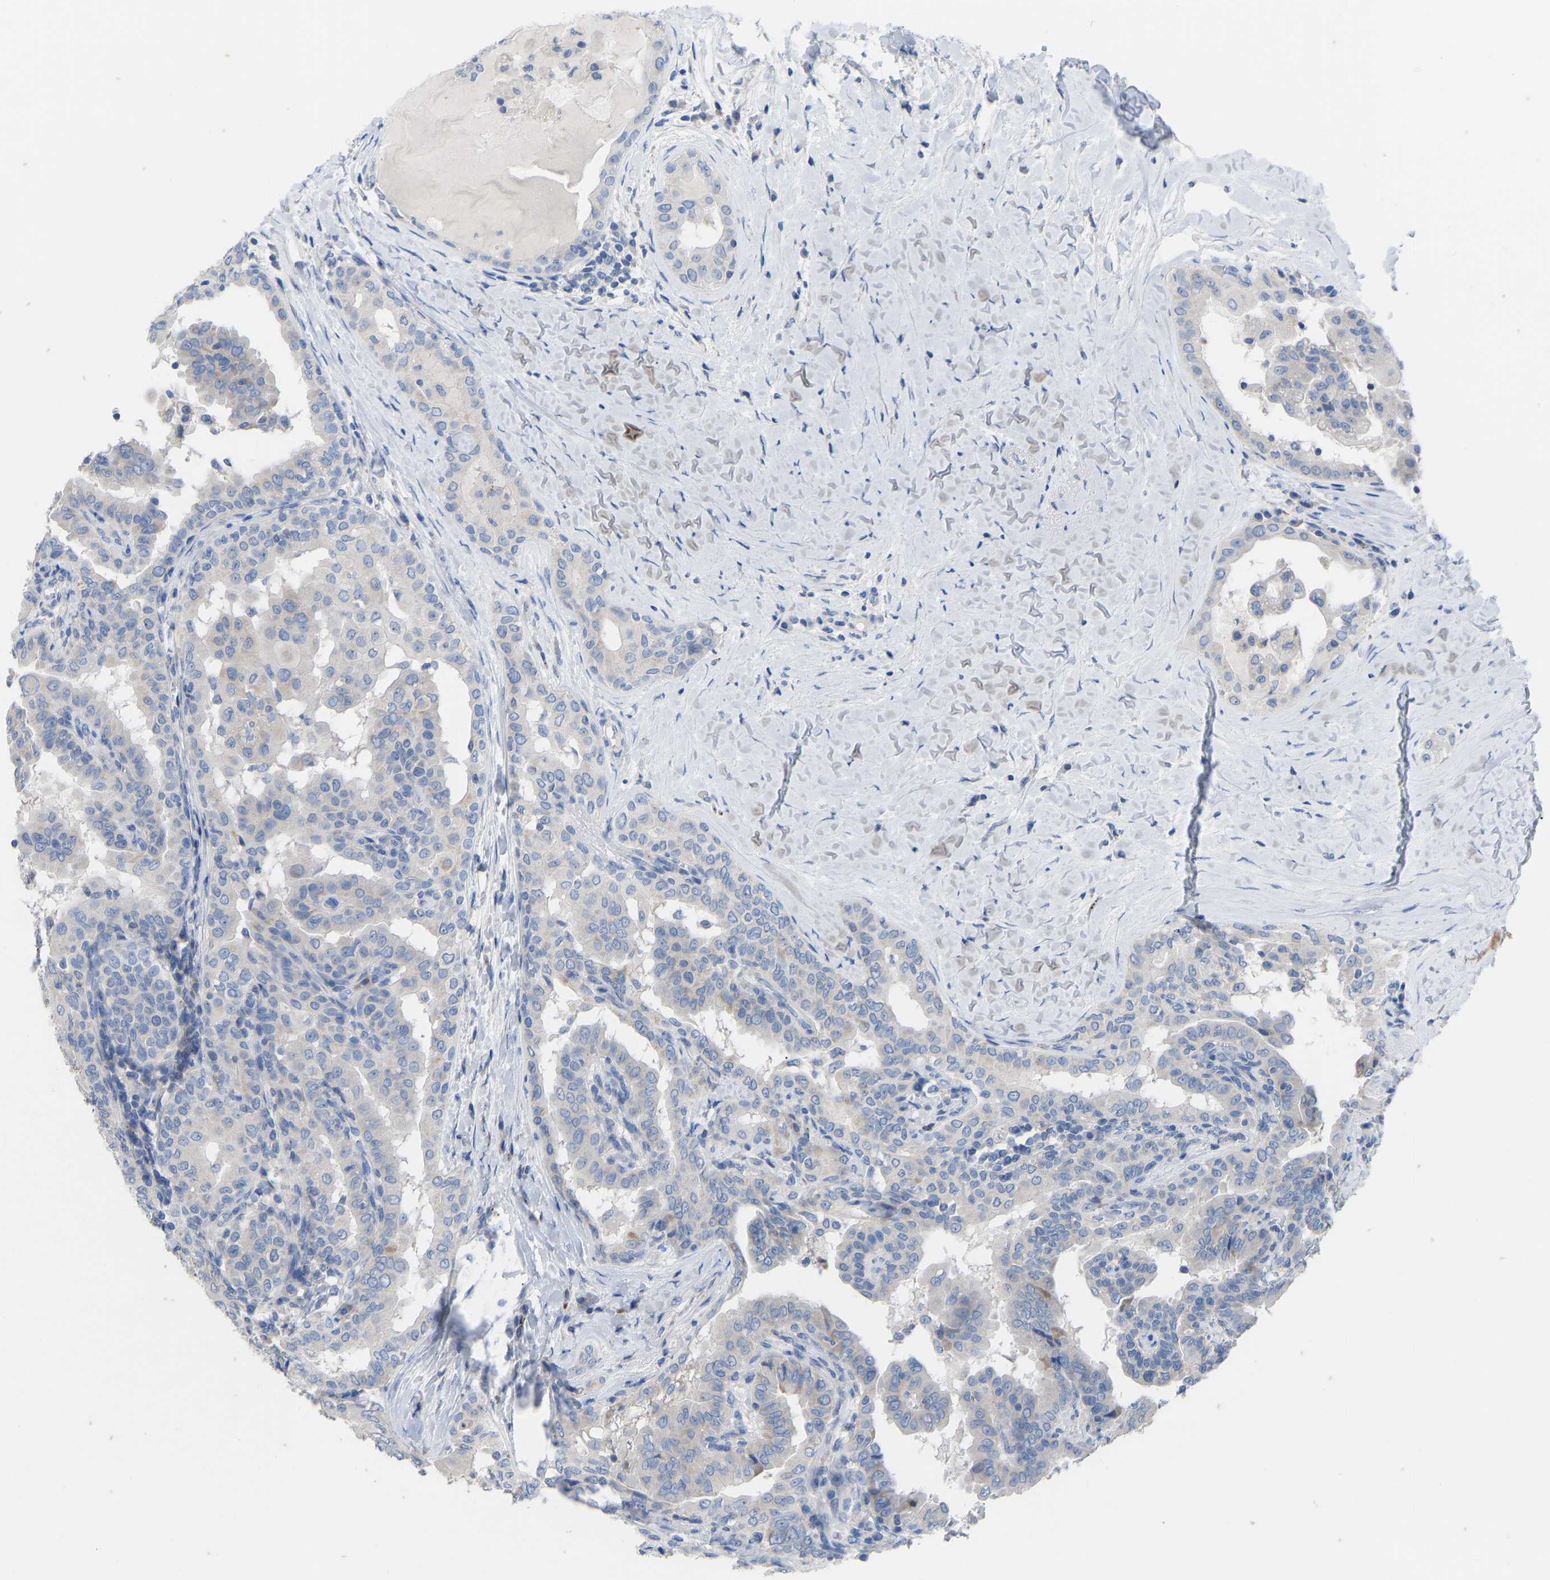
{"staining": {"intensity": "negative", "quantity": "none", "location": "none"}, "tissue": "thyroid cancer", "cell_type": "Tumor cells", "image_type": "cancer", "snomed": [{"axis": "morphology", "description": "Papillary adenocarcinoma, NOS"}, {"axis": "topography", "description": "Thyroid gland"}], "caption": "This is an immunohistochemistry (IHC) image of human thyroid cancer. There is no expression in tumor cells.", "gene": "OLIG2", "patient": {"sex": "male", "age": 33}}